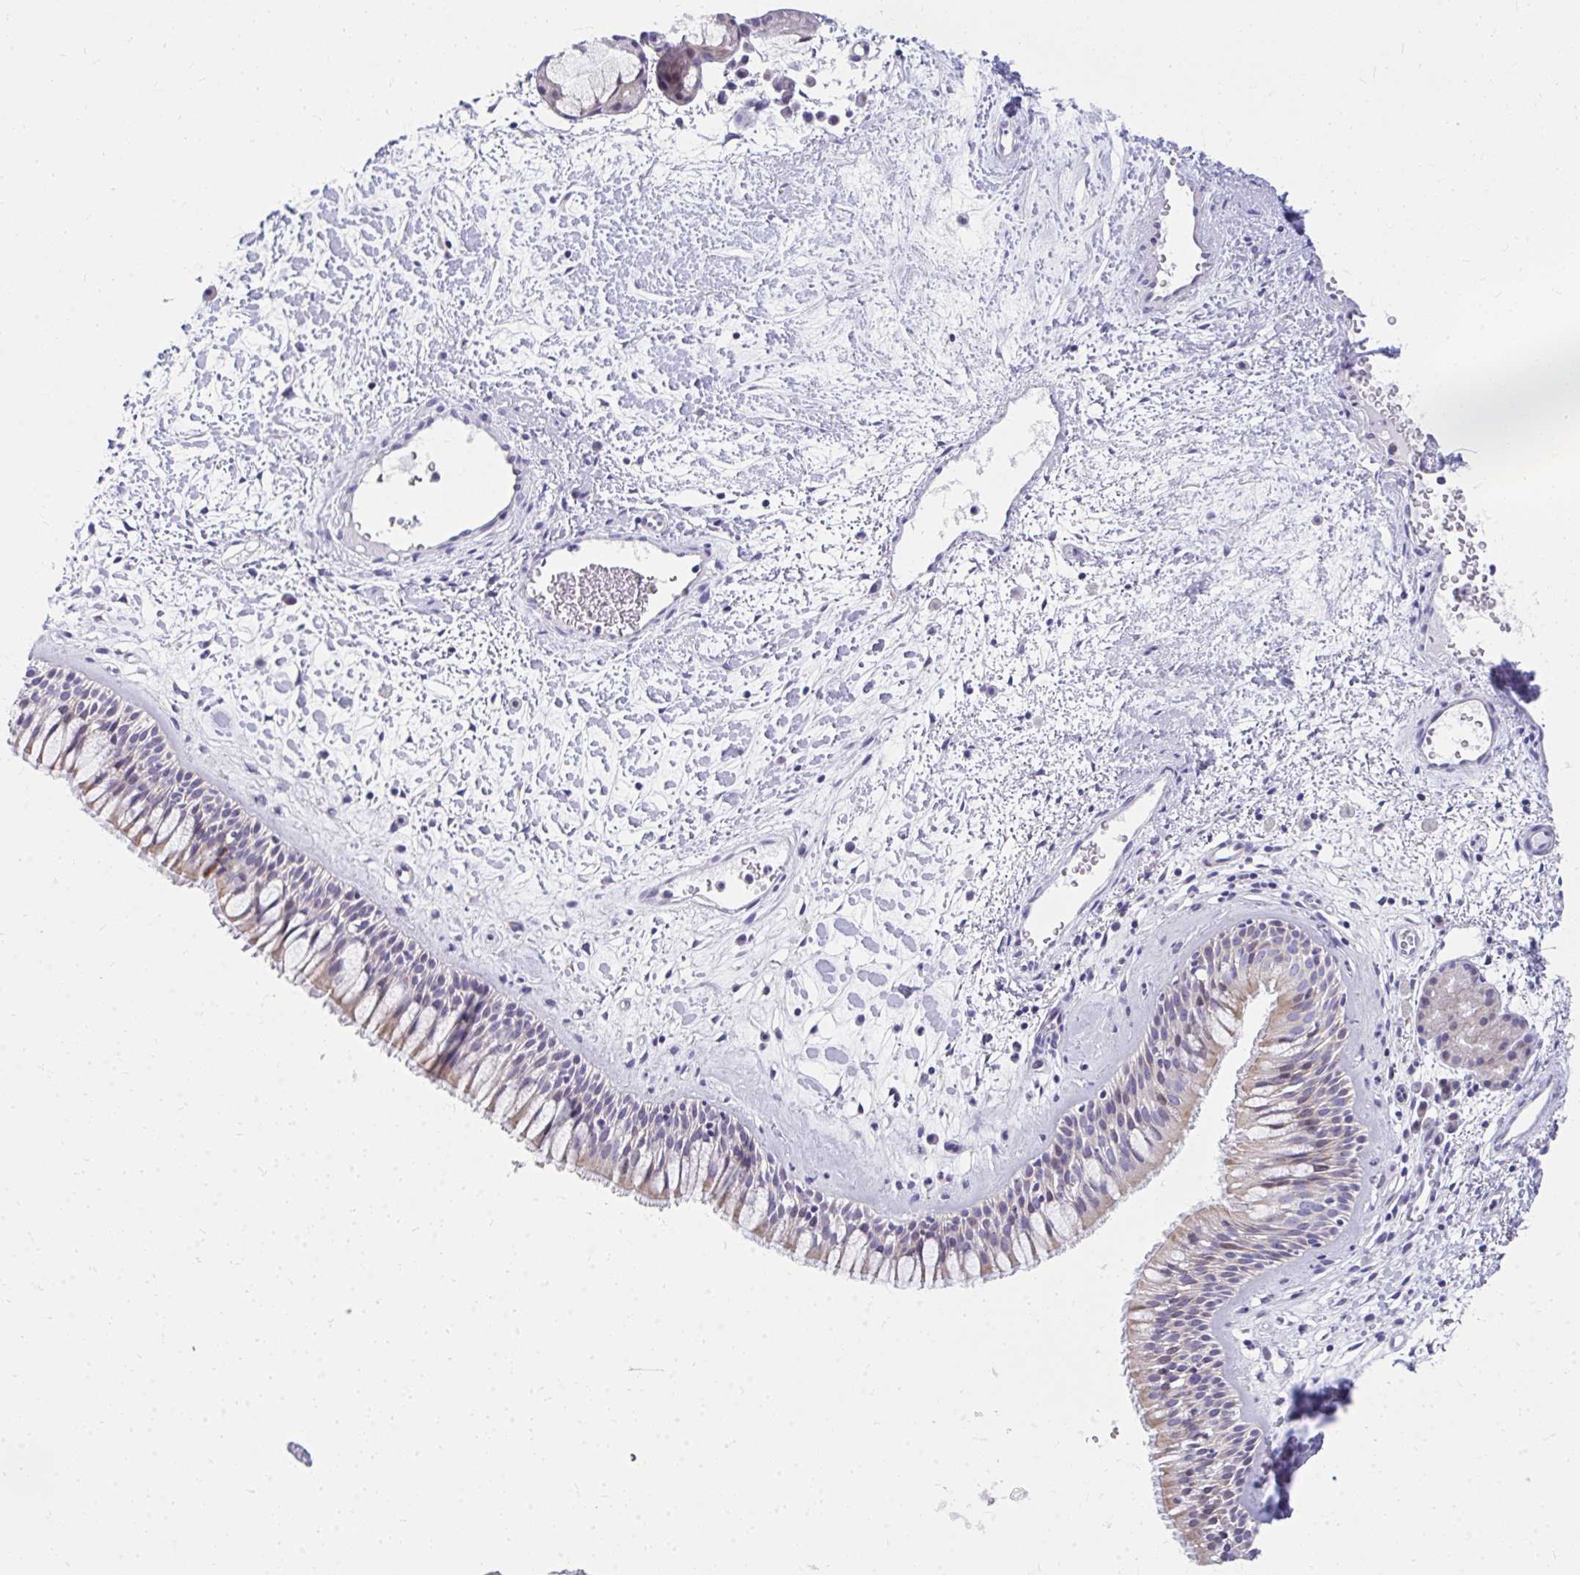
{"staining": {"intensity": "moderate", "quantity": "25%-75%", "location": "cytoplasmic/membranous"}, "tissue": "nasopharynx", "cell_type": "Respiratory epithelial cells", "image_type": "normal", "snomed": [{"axis": "morphology", "description": "Normal tissue, NOS"}, {"axis": "topography", "description": "Nasopharynx"}], "caption": "Nasopharynx stained with a brown dye shows moderate cytoplasmic/membranous positive staining in approximately 25%-75% of respiratory epithelial cells.", "gene": "IL37", "patient": {"sex": "male", "age": 65}}